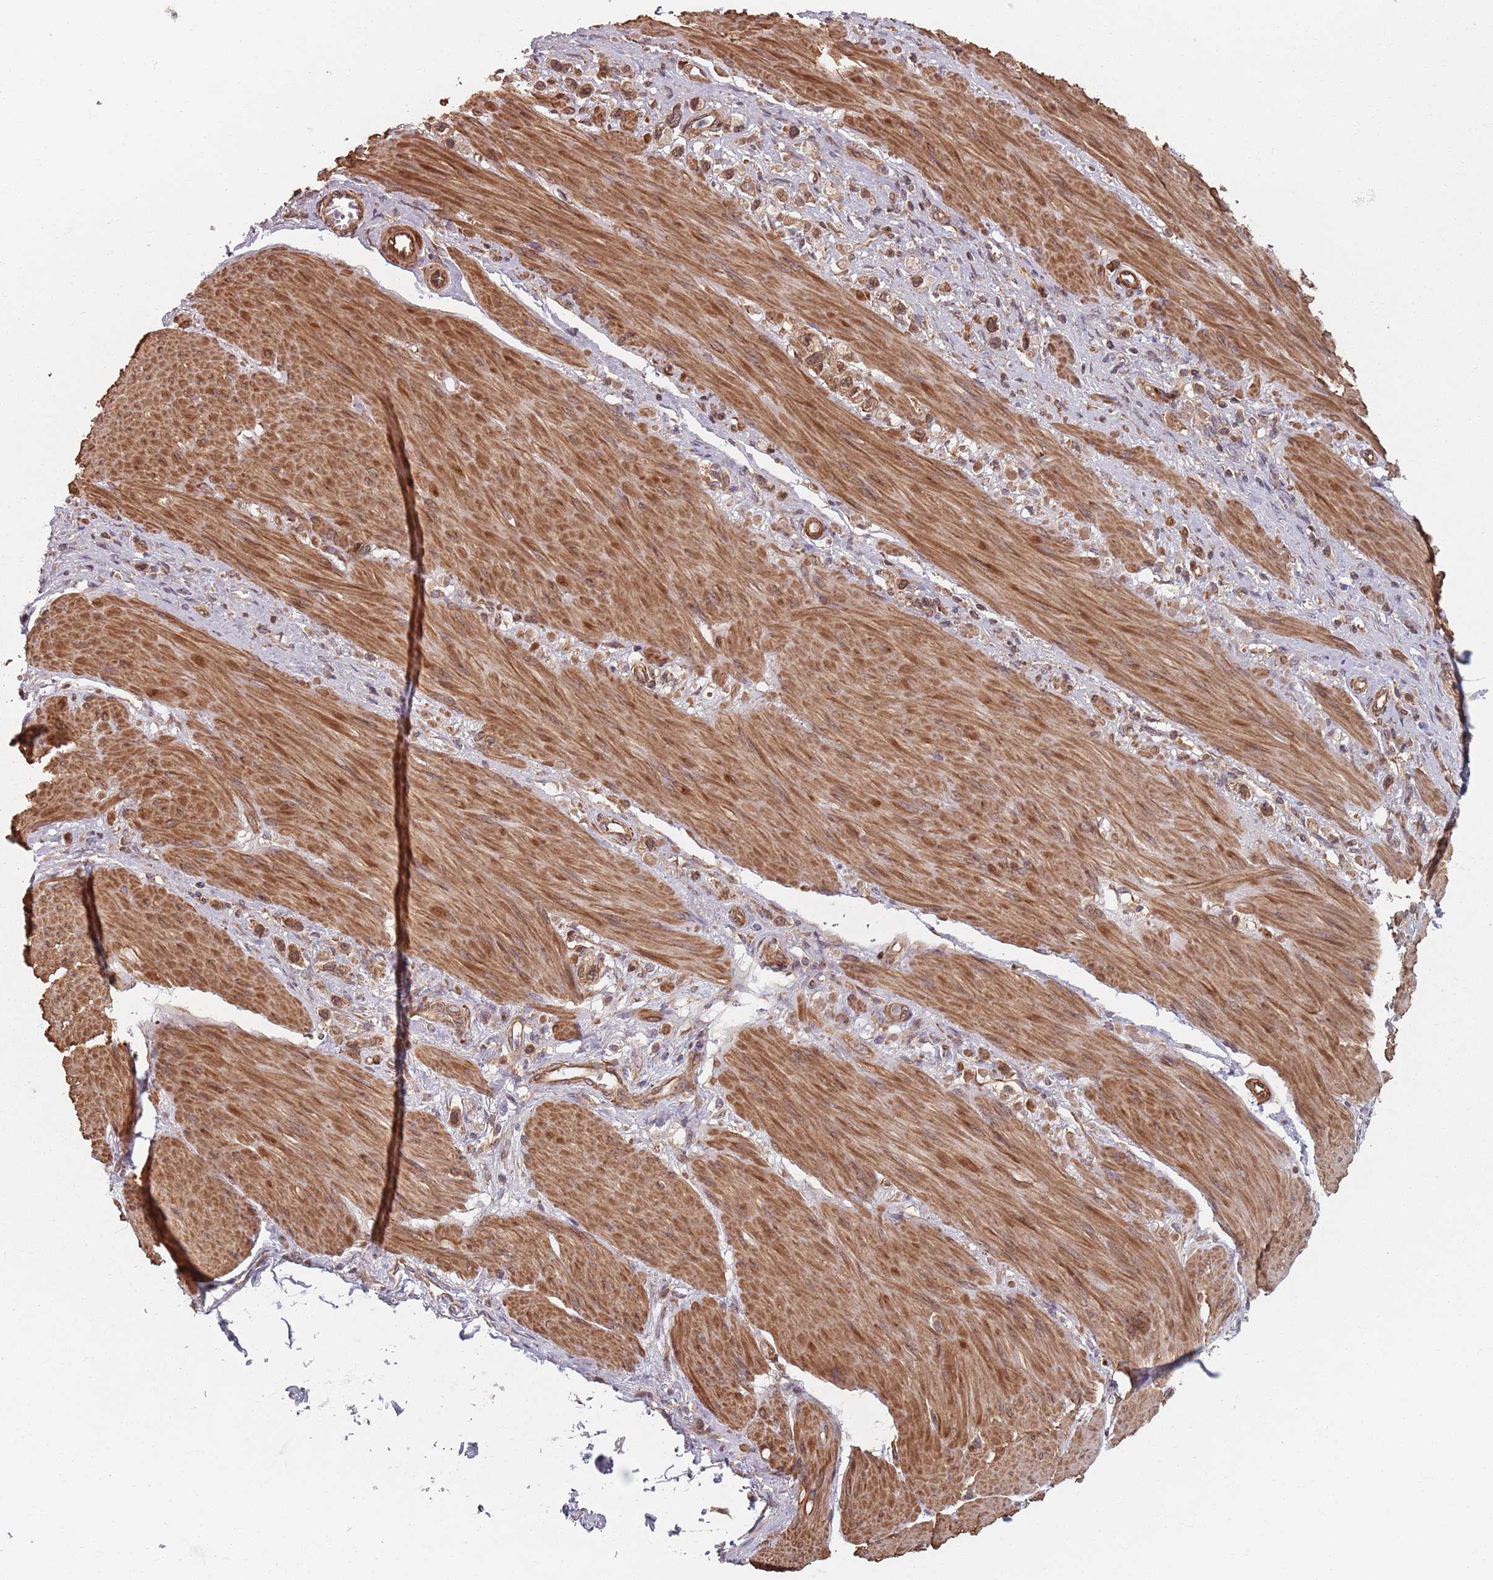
{"staining": {"intensity": "moderate", "quantity": ">75%", "location": "cytoplasmic/membranous"}, "tissue": "stomach cancer", "cell_type": "Tumor cells", "image_type": "cancer", "snomed": [{"axis": "morphology", "description": "Adenocarcinoma, NOS"}, {"axis": "topography", "description": "Stomach"}], "caption": "Protein analysis of stomach cancer tissue exhibits moderate cytoplasmic/membranous staining in about >75% of tumor cells.", "gene": "NOTCH3", "patient": {"sex": "female", "age": 65}}